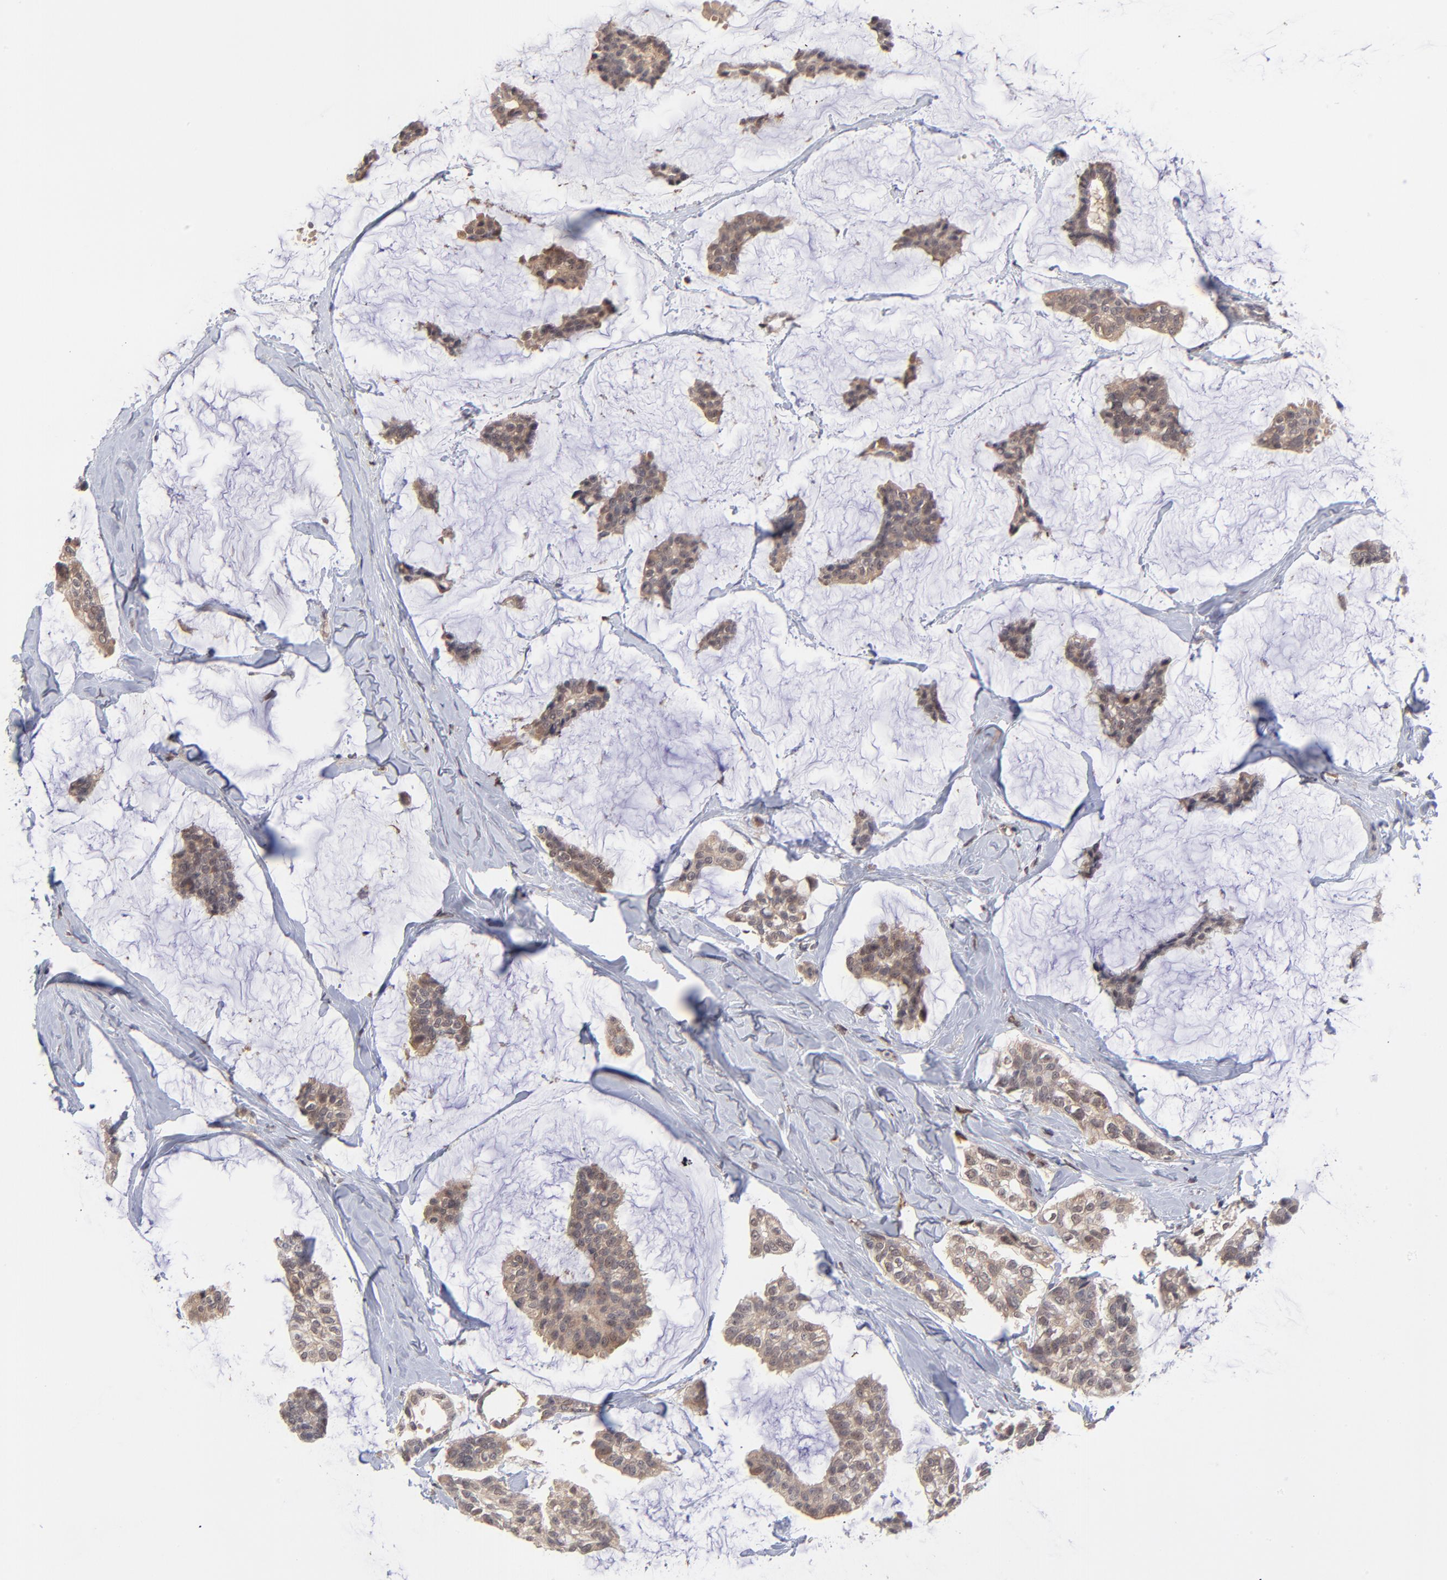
{"staining": {"intensity": "weak", "quantity": ">75%", "location": "cytoplasmic/membranous"}, "tissue": "breast cancer", "cell_type": "Tumor cells", "image_type": "cancer", "snomed": [{"axis": "morphology", "description": "Duct carcinoma"}, {"axis": "topography", "description": "Breast"}], "caption": "A high-resolution image shows IHC staining of breast invasive ductal carcinoma, which shows weak cytoplasmic/membranous staining in about >75% of tumor cells. (DAB (3,3'-diaminobenzidine) IHC, brown staining for protein, blue staining for nuclei).", "gene": "CHL1", "patient": {"sex": "female", "age": 93}}